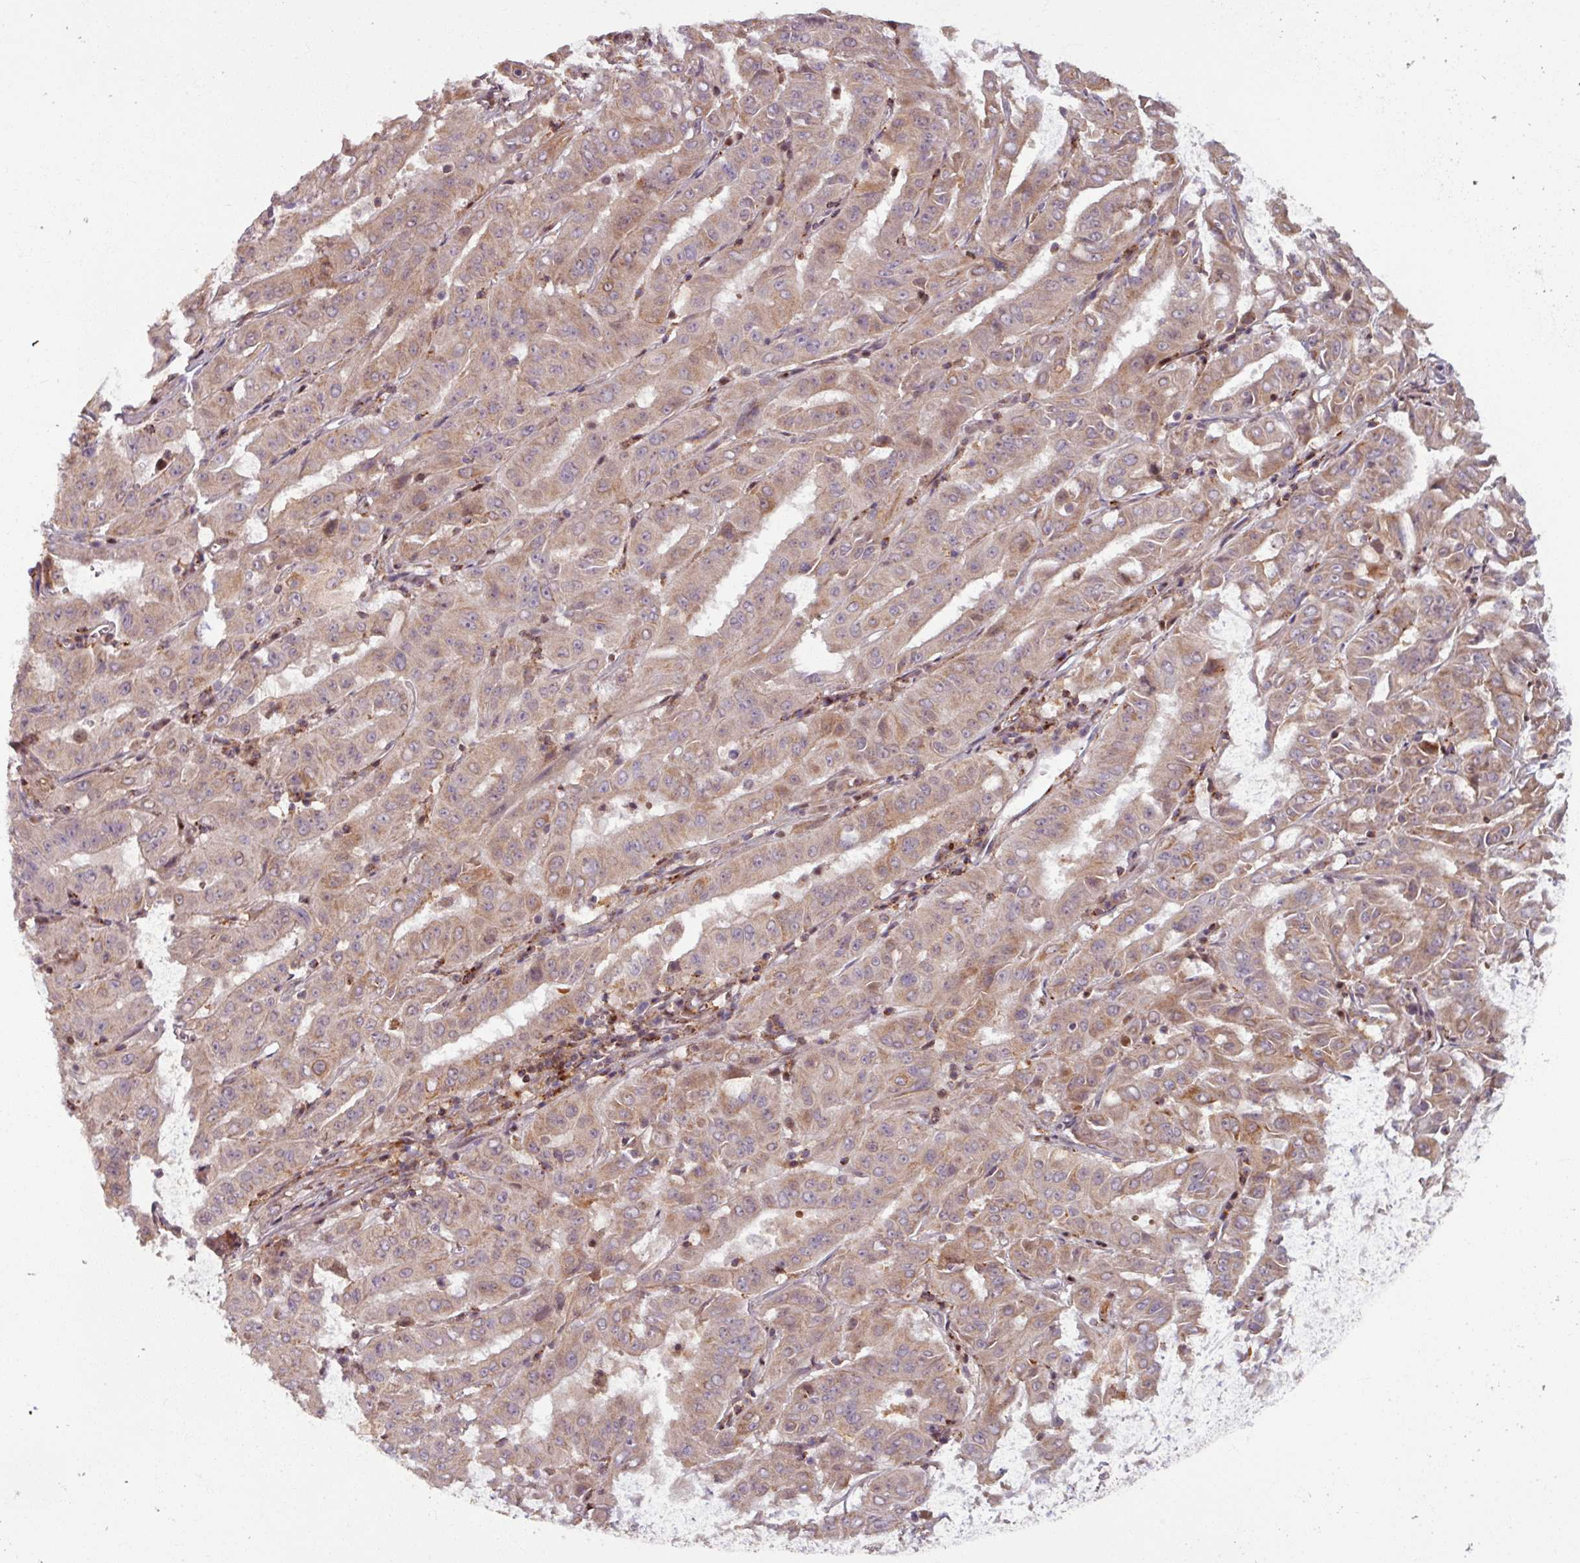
{"staining": {"intensity": "weak", "quantity": "25%-75%", "location": "cytoplasmic/membranous"}, "tissue": "pancreatic cancer", "cell_type": "Tumor cells", "image_type": "cancer", "snomed": [{"axis": "morphology", "description": "Adenocarcinoma, NOS"}, {"axis": "topography", "description": "Pancreas"}], "caption": "DAB immunohistochemical staining of adenocarcinoma (pancreatic) exhibits weak cytoplasmic/membranous protein positivity in approximately 25%-75% of tumor cells.", "gene": "OR6B1", "patient": {"sex": "male", "age": 63}}